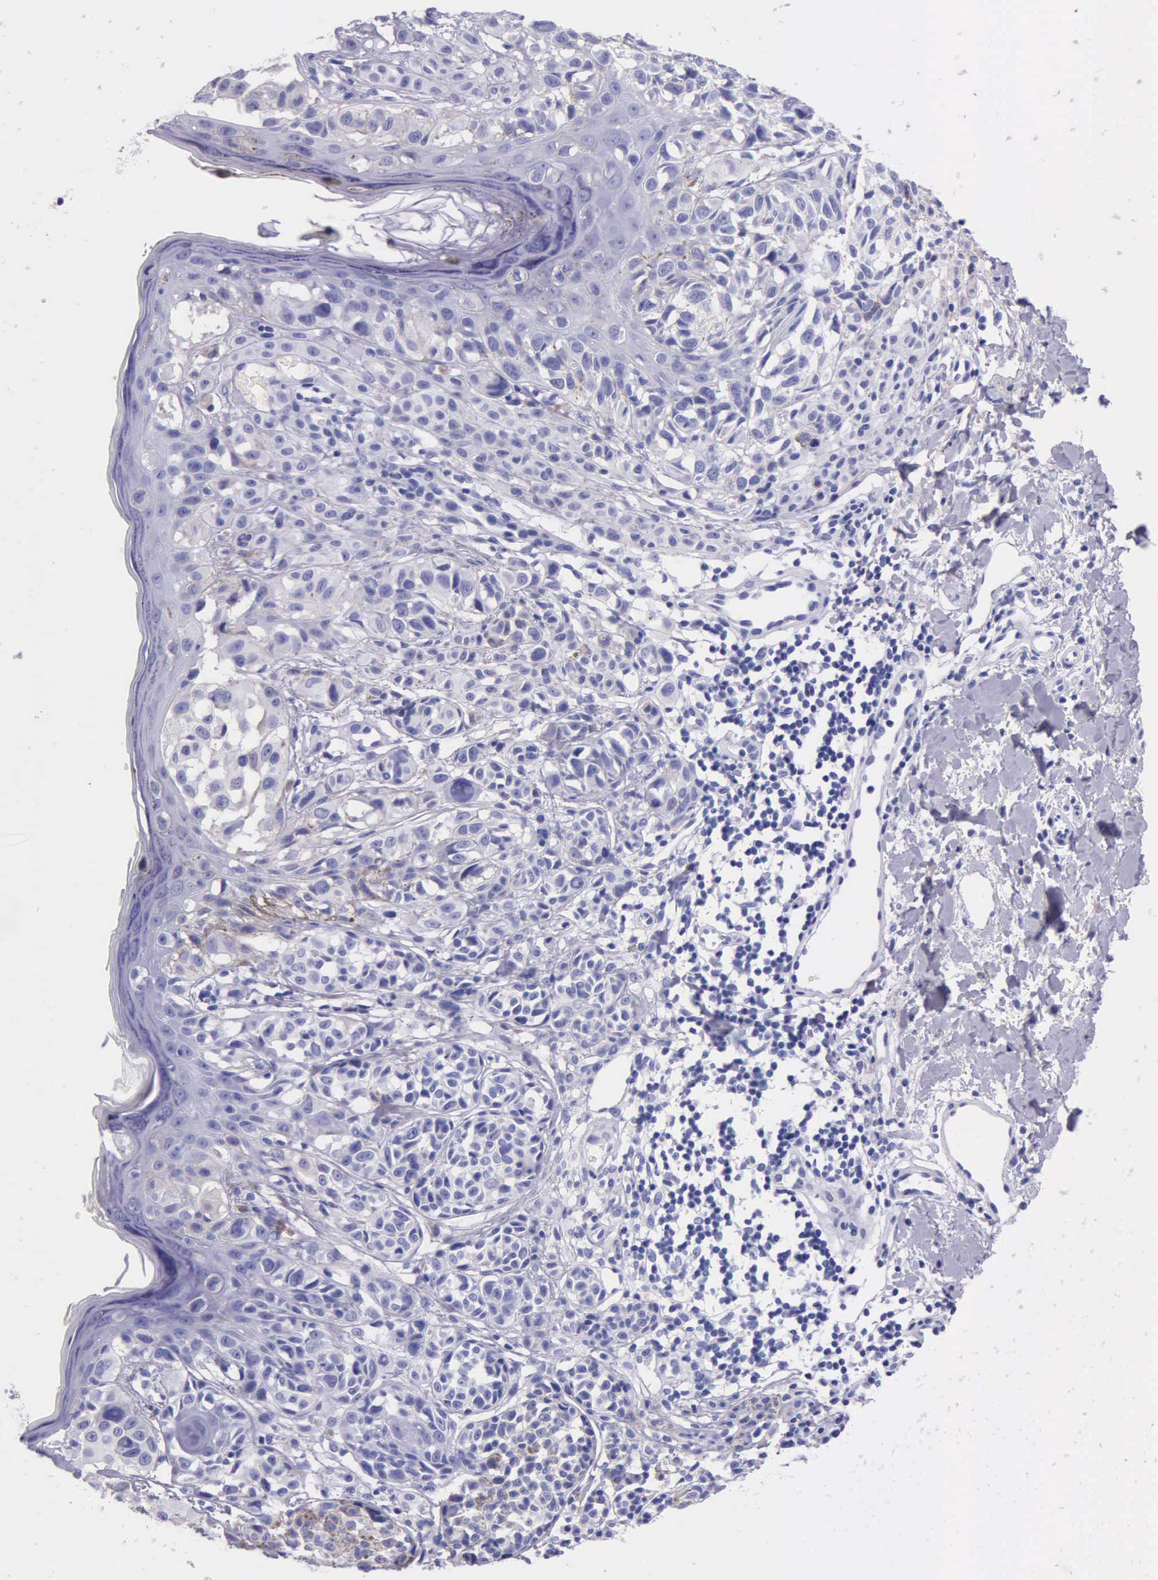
{"staining": {"intensity": "negative", "quantity": "none", "location": "none"}, "tissue": "melanoma", "cell_type": "Tumor cells", "image_type": "cancer", "snomed": [{"axis": "morphology", "description": "Malignant melanoma, NOS"}, {"axis": "topography", "description": "Skin"}], "caption": "There is no significant staining in tumor cells of malignant melanoma.", "gene": "KLK3", "patient": {"sex": "male", "age": 40}}